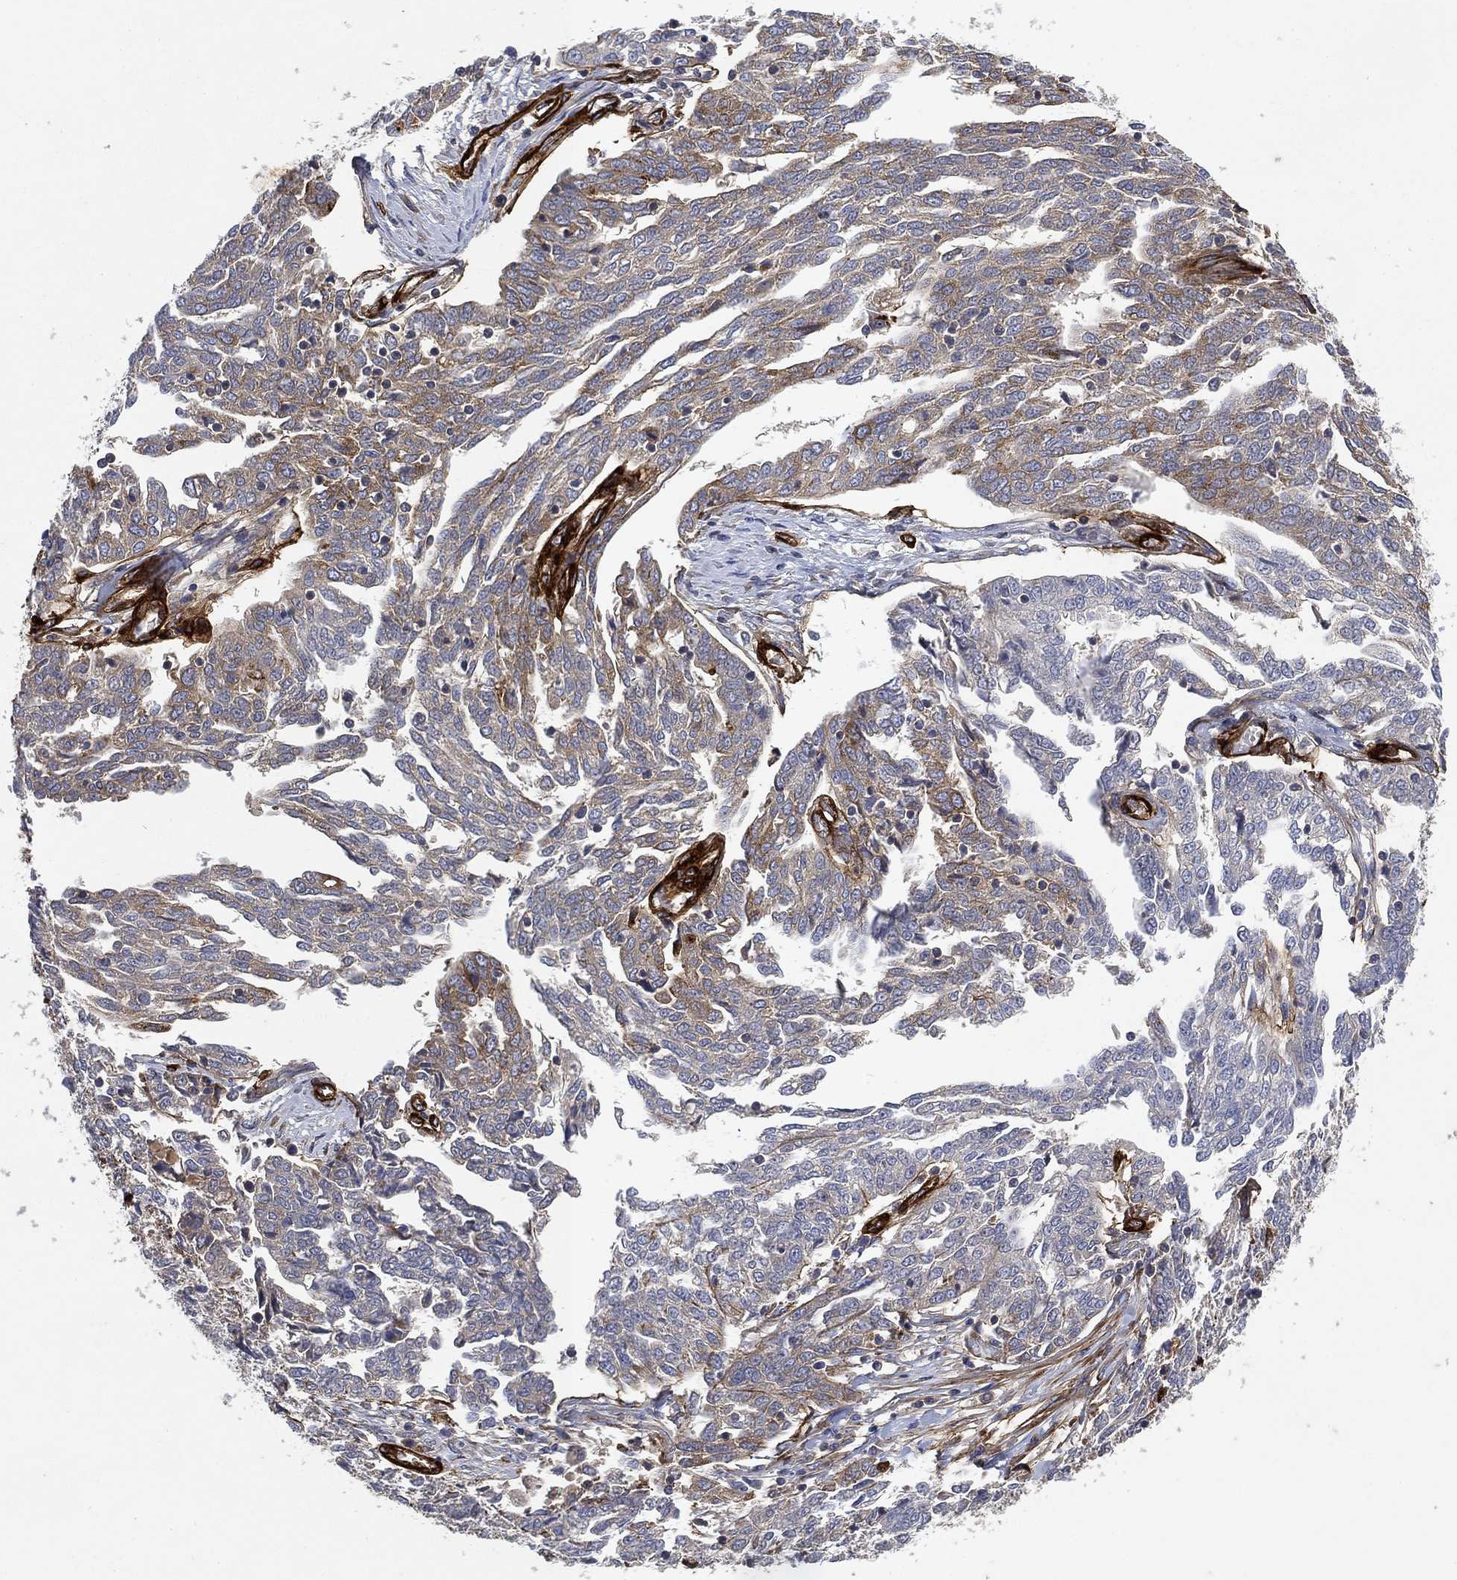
{"staining": {"intensity": "weak", "quantity": "<25%", "location": "cytoplasmic/membranous"}, "tissue": "ovarian cancer", "cell_type": "Tumor cells", "image_type": "cancer", "snomed": [{"axis": "morphology", "description": "Cystadenocarcinoma, serous, NOS"}, {"axis": "topography", "description": "Ovary"}], "caption": "Tumor cells show no significant protein expression in ovarian cancer (serous cystadenocarcinoma).", "gene": "COL4A2", "patient": {"sex": "female", "age": 67}}